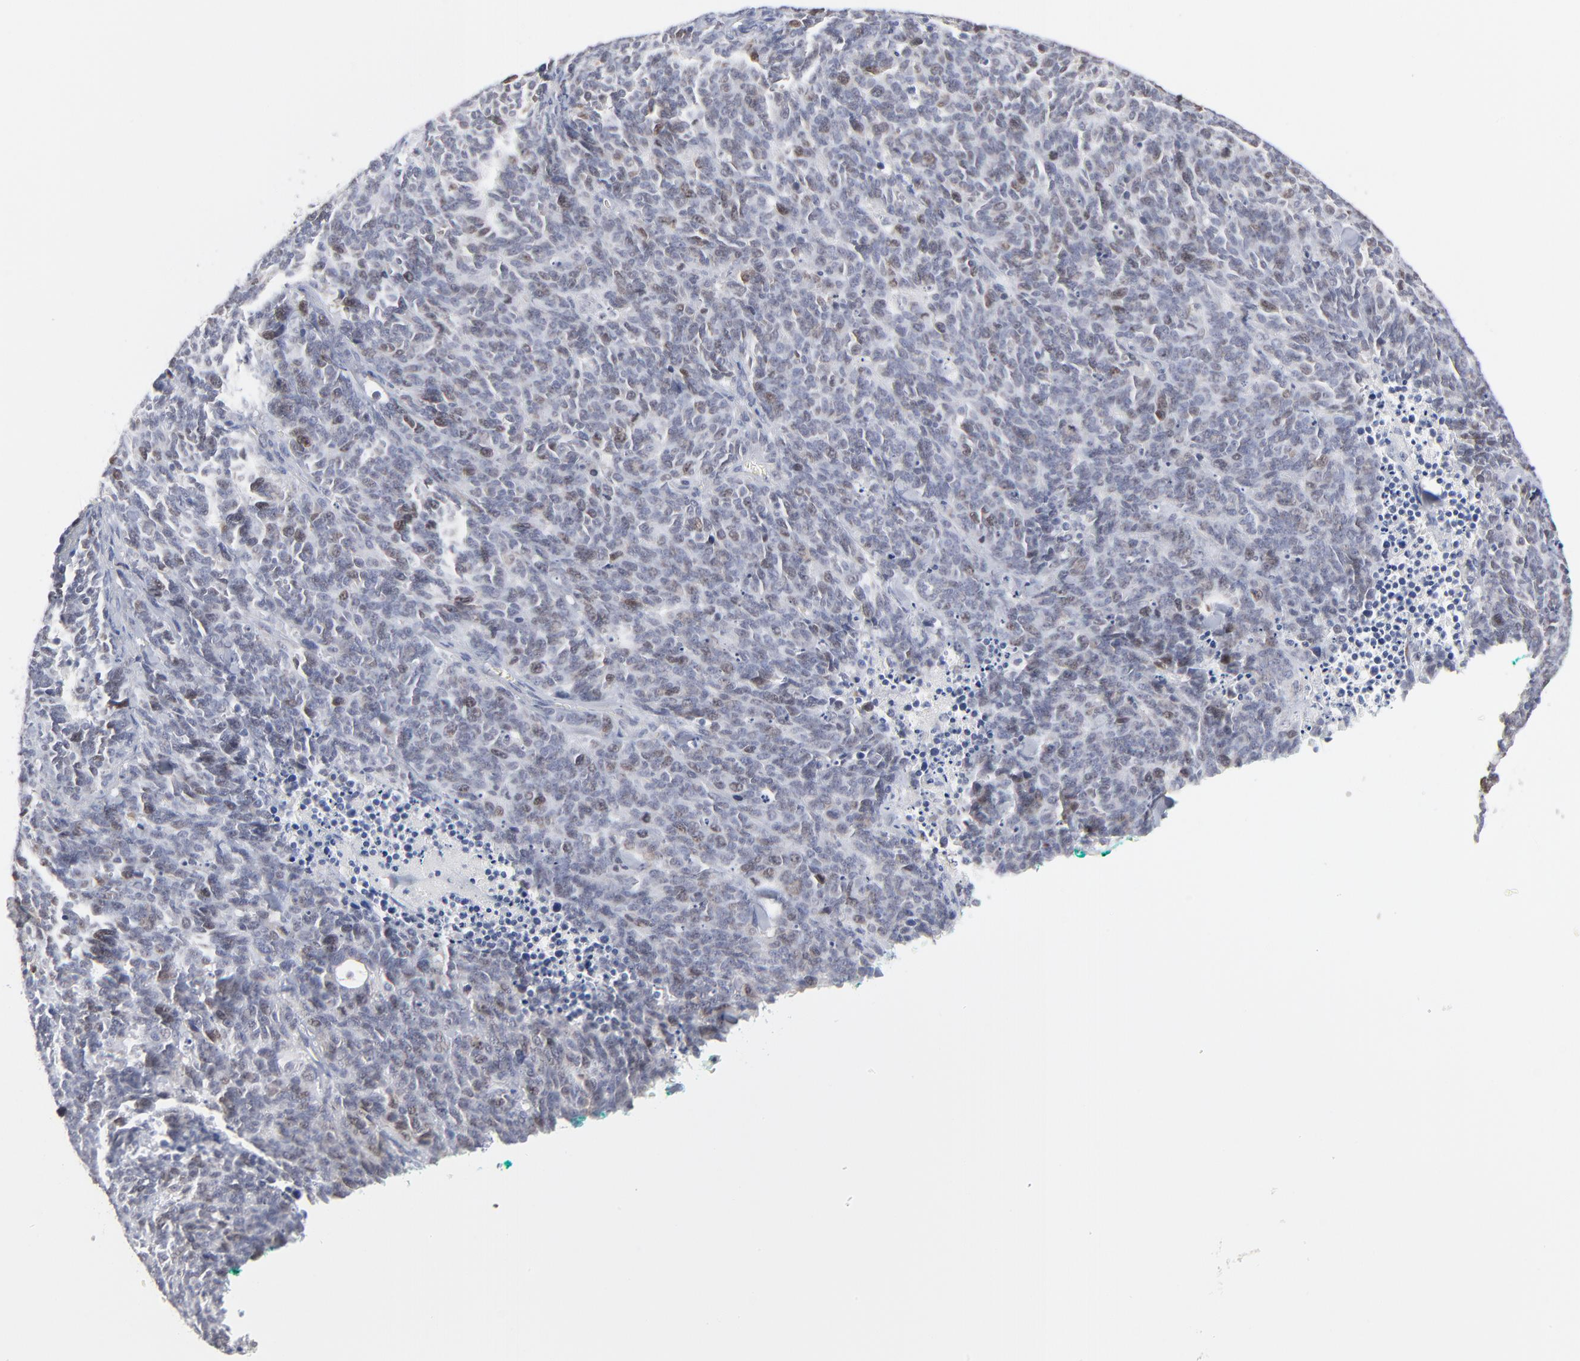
{"staining": {"intensity": "negative", "quantity": "none", "location": "none"}, "tissue": "lung cancer", "cell_type": "Tumor cells", "image_type": "cancer", "snomed": [{"axis": "morphology", "description": "Neoplasm, malignant, NOS"}, {"axis": "topography", "description": "Lung"}], "caption": "Lung cancer (neoplasm (malignant)) was stained to show a protein in brown. There is no significant expression in tumor cells.", "gene": "AURKA", "patient": {"sex": "female", "age": 58}}